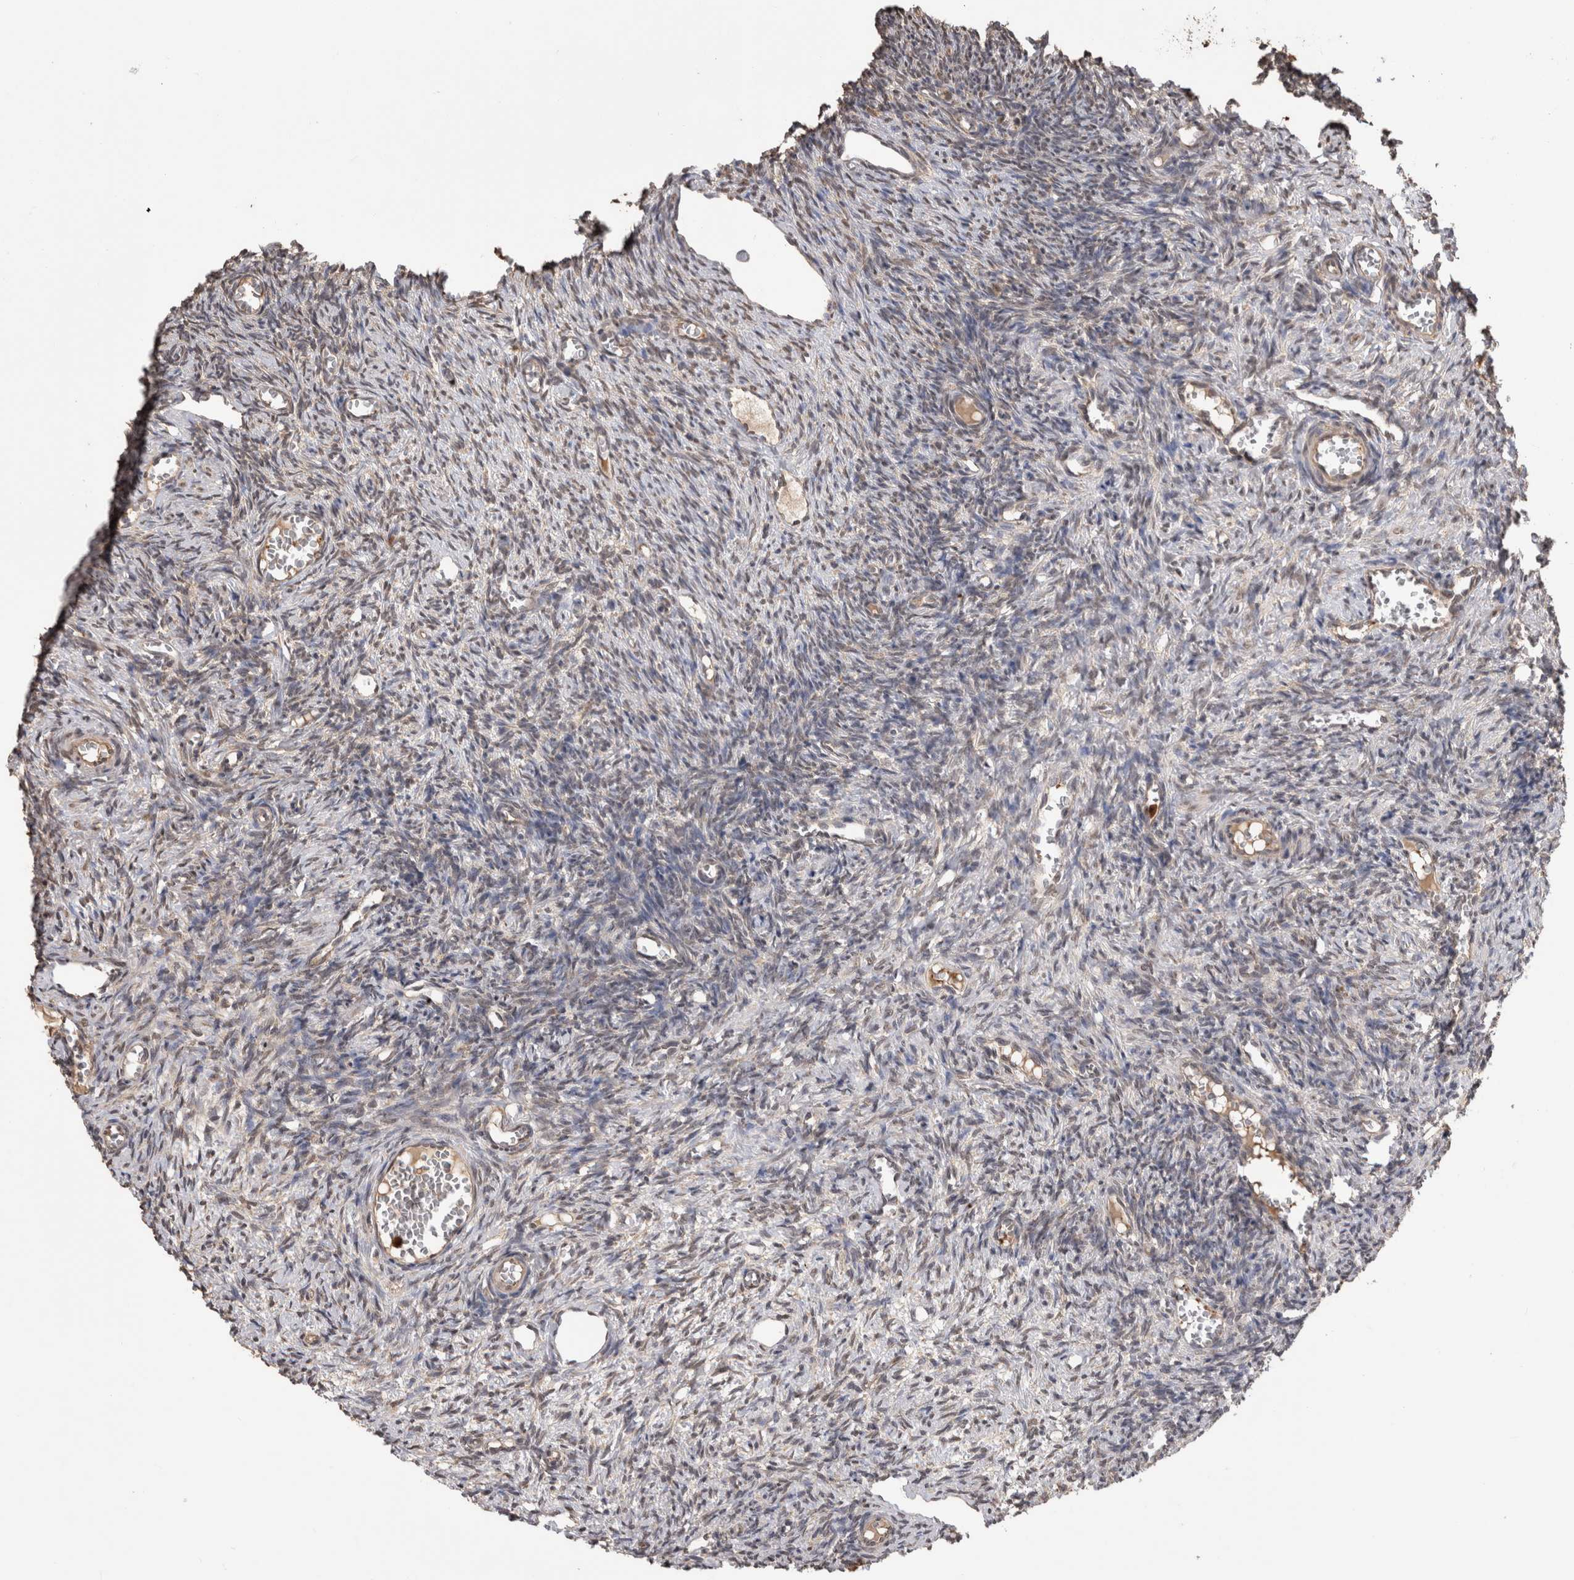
{"staining": {"intensity": "moderate", "quantity": ">75%", "location": "cytoplasmic/membranous"}, "tissue": "ovary", "cell_type": "Follicle cells", "image_type": "normal", "snomed": [{"axis": "morphology", "description": "Normal tissue, NOS"}, {"axis": "topography", "description": "Ovary"}], "caption": "Normal ovary shows moderate cytoplasmic/membranous positivity in approximately >75% of follicle cells, visualized by immunohistochemistry.", "gene": "PAK4", "patient": {"sex": "female", "age": 27}}